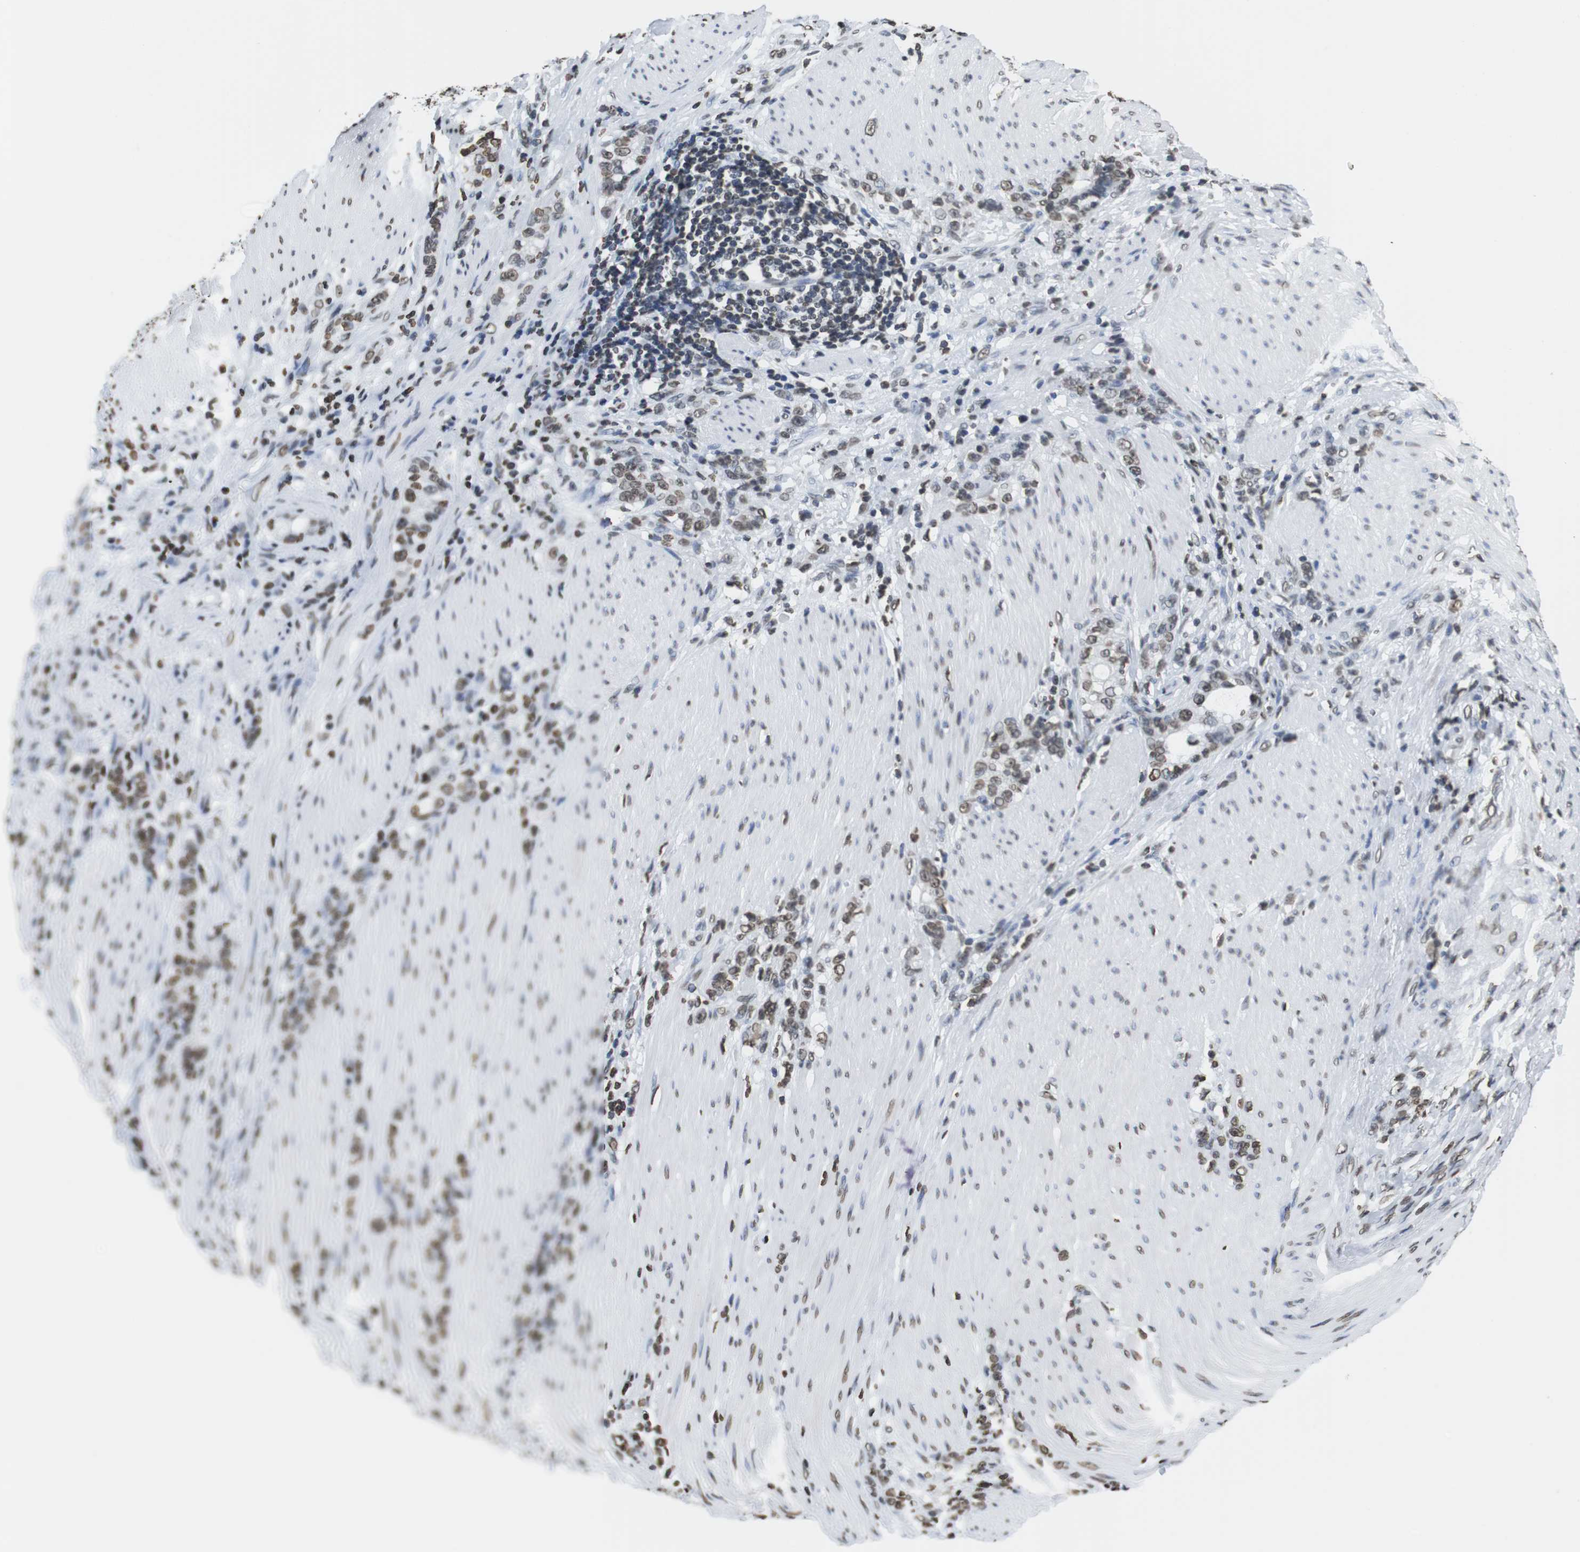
{"staining": {"intensity": "moderate", "quantity": ">75%", "location": "nuclear"}, "tissue": "stomach cancer", "cell_type": "Tumor cells", "image_type": "cancer", "snomed": [{"axis": "morphology", "description": "Adenocarcinoma, NOS"}, {"axis": "topography", "description": "Stomach, lower"}], "caption": "Immunohistochemistry micrograph of neoplastic tissue: stomach adenocarcinoma stained using immunohistochemistry exhibits medium levels of moderate protein expression localized specifically in the nuclear of tumor cells, appearing as a nuclear brown color.", "gene": "BSX", "patient": {"sex": "male", "age": 88}}